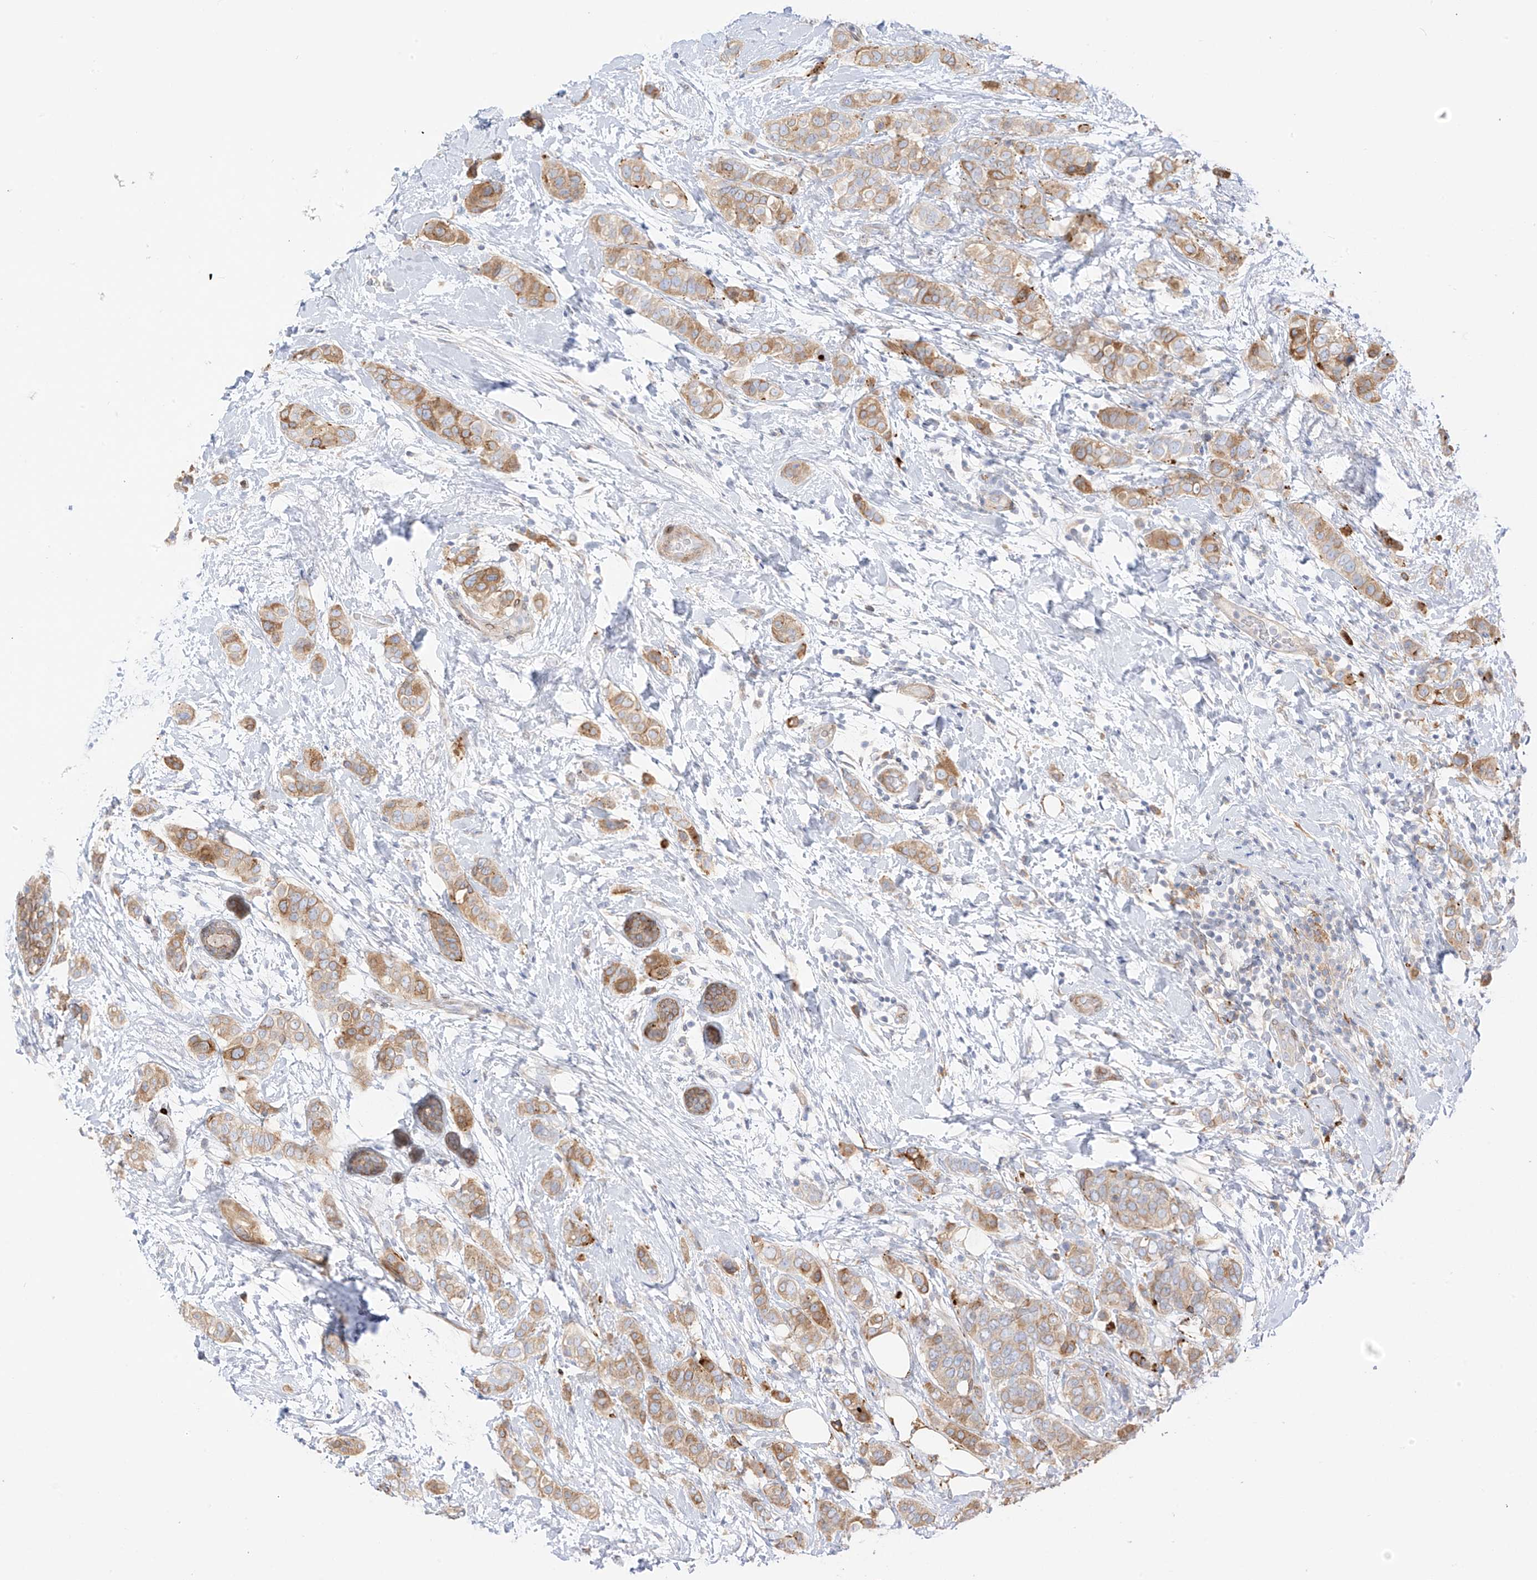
{"staining": {"intensity": "moderate", "quantity": "25%-75%", "location": "cytoplasmic/membranous"}, "tissue": "breast cancer", "cell_type": "Tumor cells", "image_type": "cancer", "snomed": [{"axis": "morphology", "description": "Lobular carcinoma"}, {"axis": "topography", "description": "Breast"}], "caption": "A photomicrograph of human breast cancer (lobular carcinoma) stained for a protein shows moderate cytoplasmic/membranous brown staining in tumor cells.", "gene": "PCYOX1", "patient": {"sex": "female", "age": 51}}